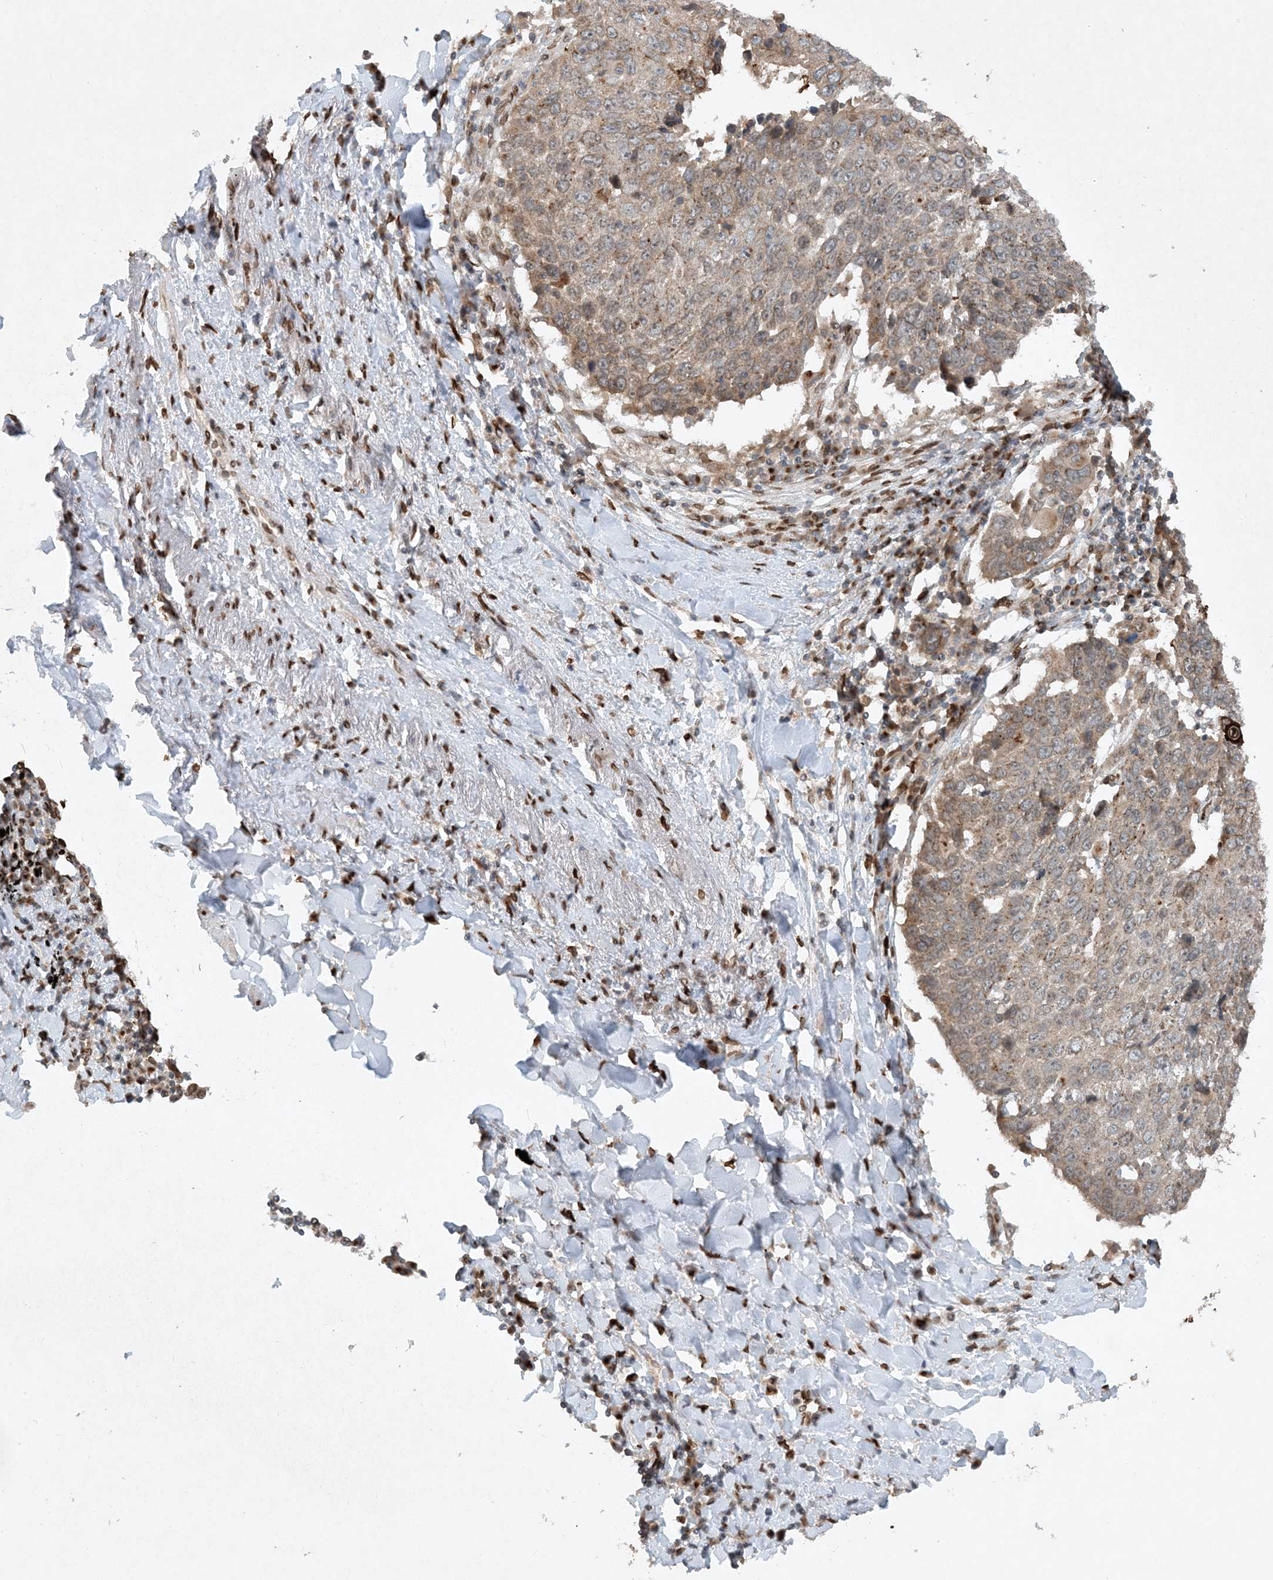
{"staining": {"intensity": "strong", "quantity": "<25%", "location": "cytoplasmic/membranous"}, "tissue": "lung cancer", "cell_type": "Tumor cells", "image_type": "cancer", "snomed": [{"axis": "morphology", "description": "Squamous cell carcinoma, NOS"}, {"axis": "topography", "description": "Lung"}], "caption": "Protein positivity by immunohistochemistry shows strong cytoplasmic/membranous positivity in approximately <25% of tumor cells in lung cancer.", "gene": "SLC35A2", "patient": {"sex": "male", "age": 66}}